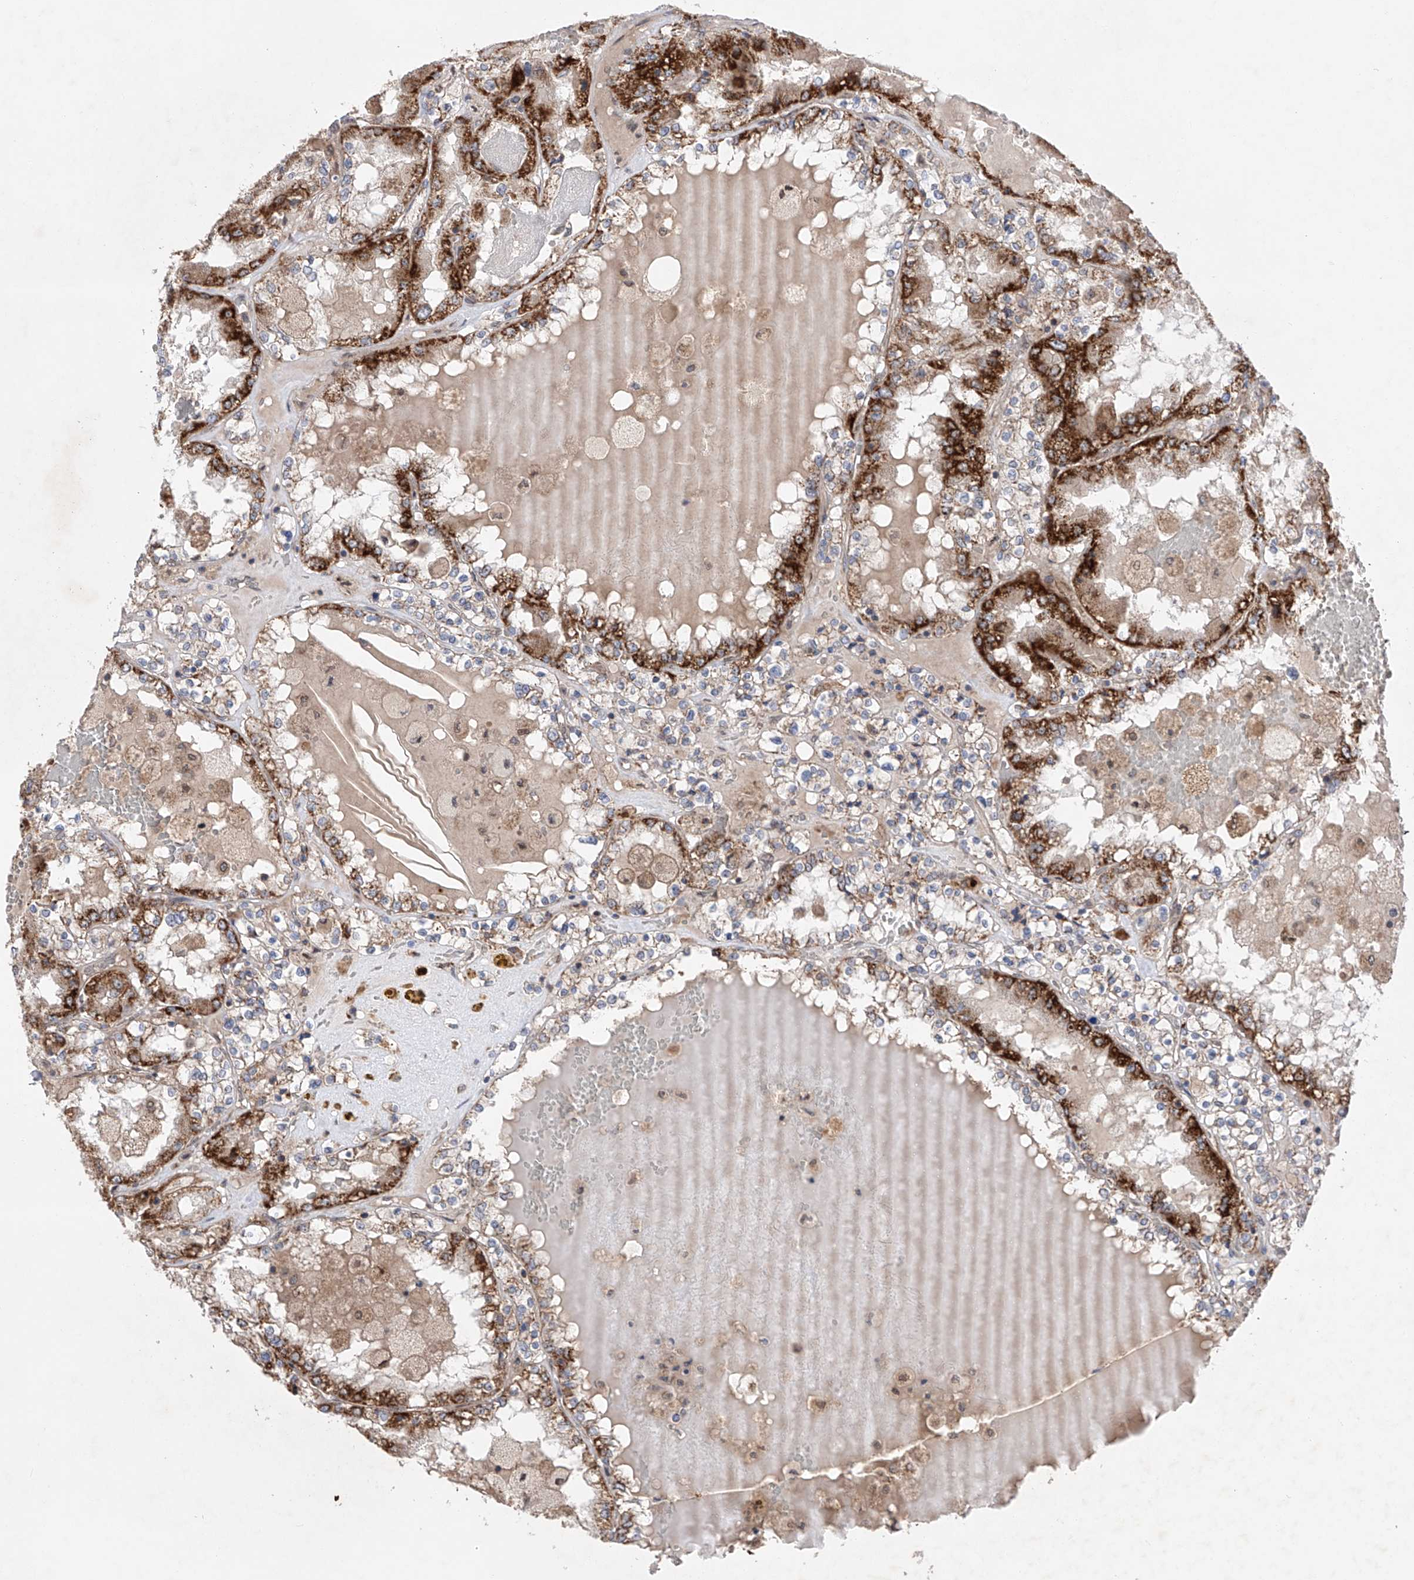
{"staining": {"intensity": "strong", "quantity": "25%-75%", "location": "cytoplasmic/membranous"}, "tissue": "renal cancer", "cell_type": "Tumor cells", "image_type": "cancer", "snomed": [{"axis": "morphology", "description": "Adenocarcinoma, NOS"}, {"axis": "topography", "description": "Kidney"}], "caption": "Protein expression analysis of renal cancer (adenocarcinoma) displays strong cytoplasmic/membranous expression in approximately 25%-75% of tumor cells.", "gene": "SDHAF4", "patient": {"sex": "female", "age": 56}}